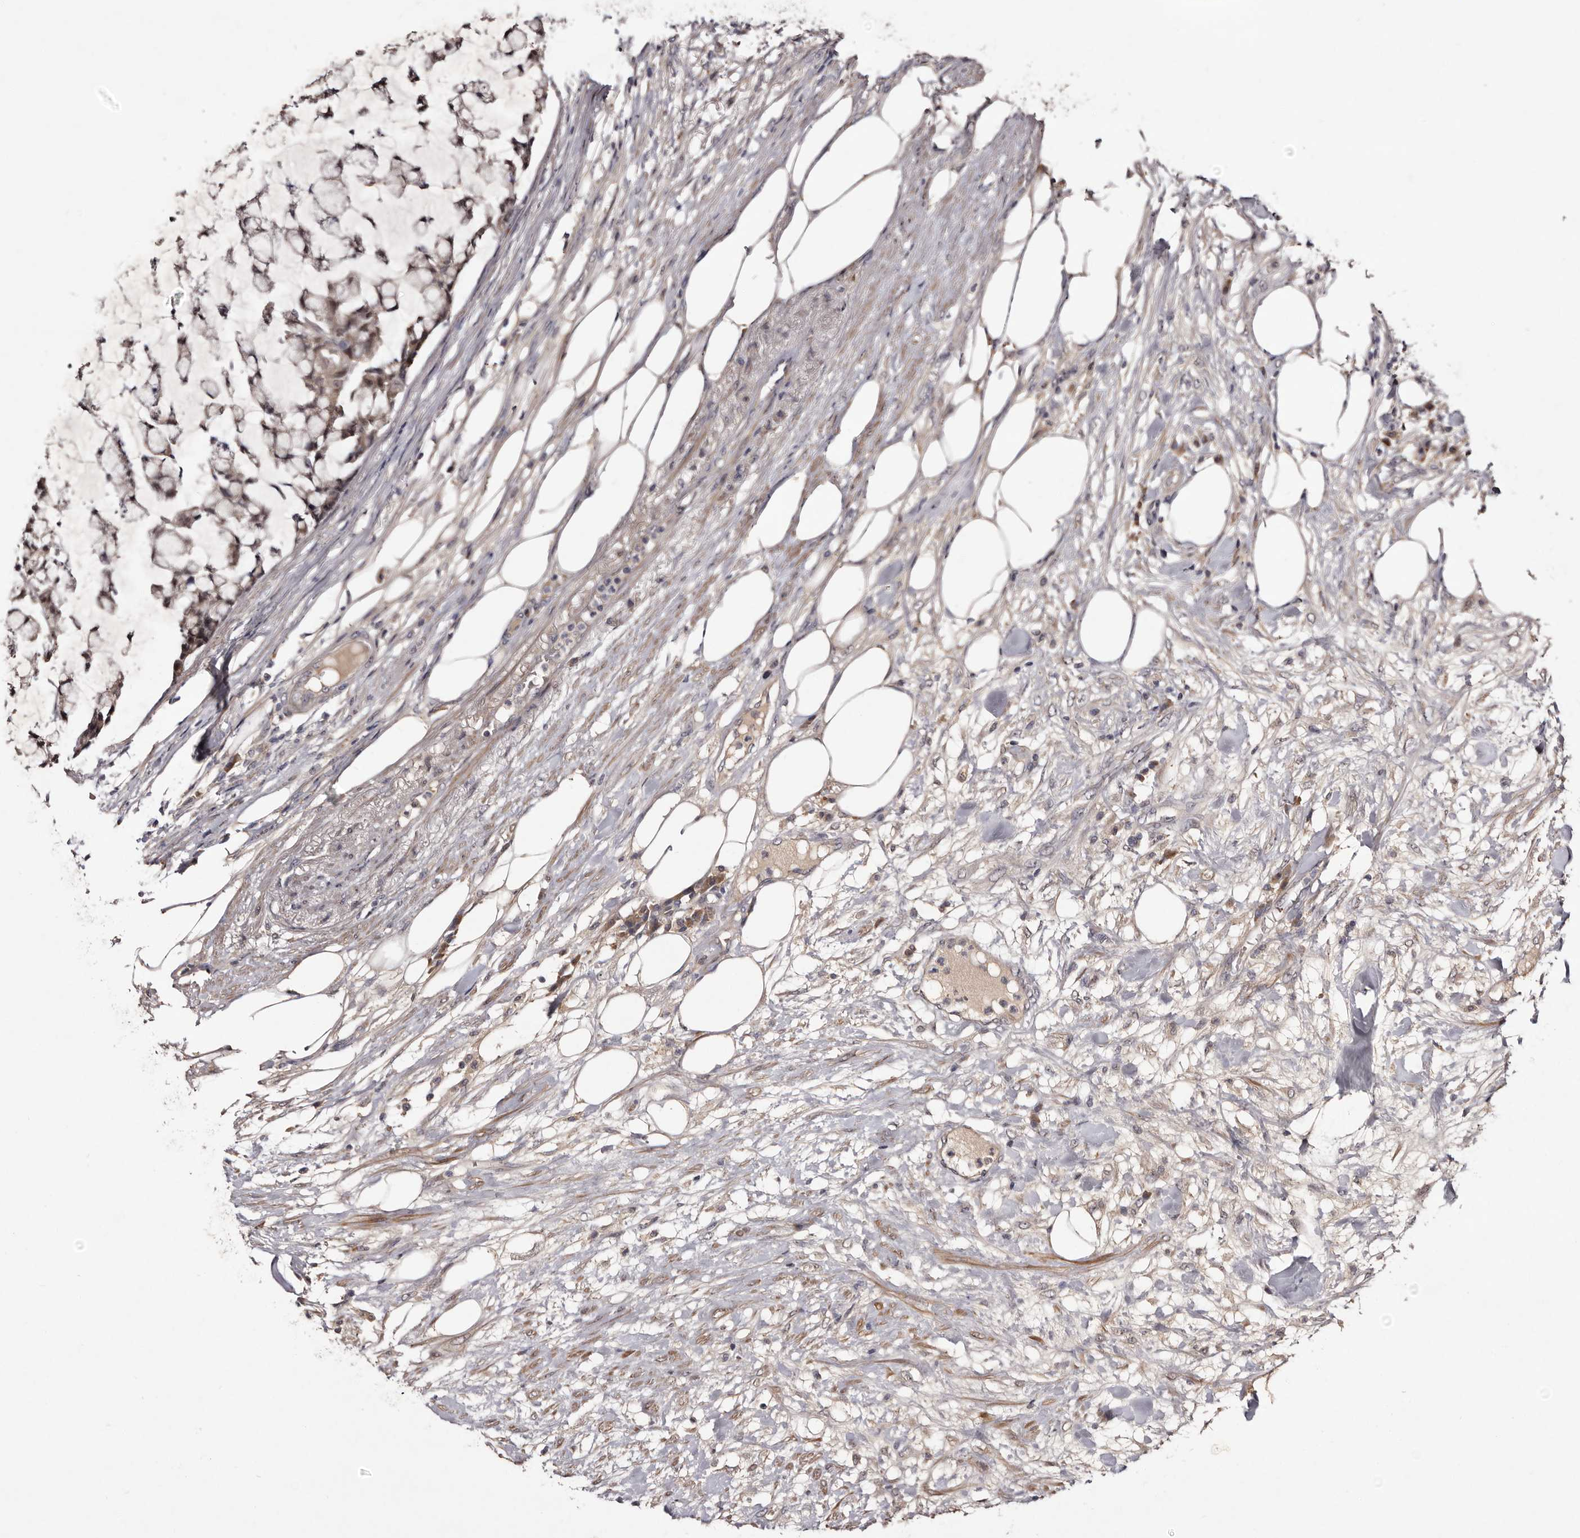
{"staining": {"intensity": "weak", "quantity": "<25%", "location": "cytoplasmic/membranous"}, "tissue": "colorectal cancer", "cell_type": "Tumor cells", "image_type": "cancer", "snomed": [{"axis": "morphology", "description": "Adenocarcinoma, NOS"}, {"axis": "topography", "description": "Colon"}], "caption": "High magnification brightfield microscopy of colorectal cancer (adenocarcinoma) stained with DAB (3,3'-diaminobenzidine) (brown) and counterstained with hematoxylin (blue): tumor cells show no significant staining.", "gene": "LANCL2", "patient": {"sex": "female", "age": 84}}